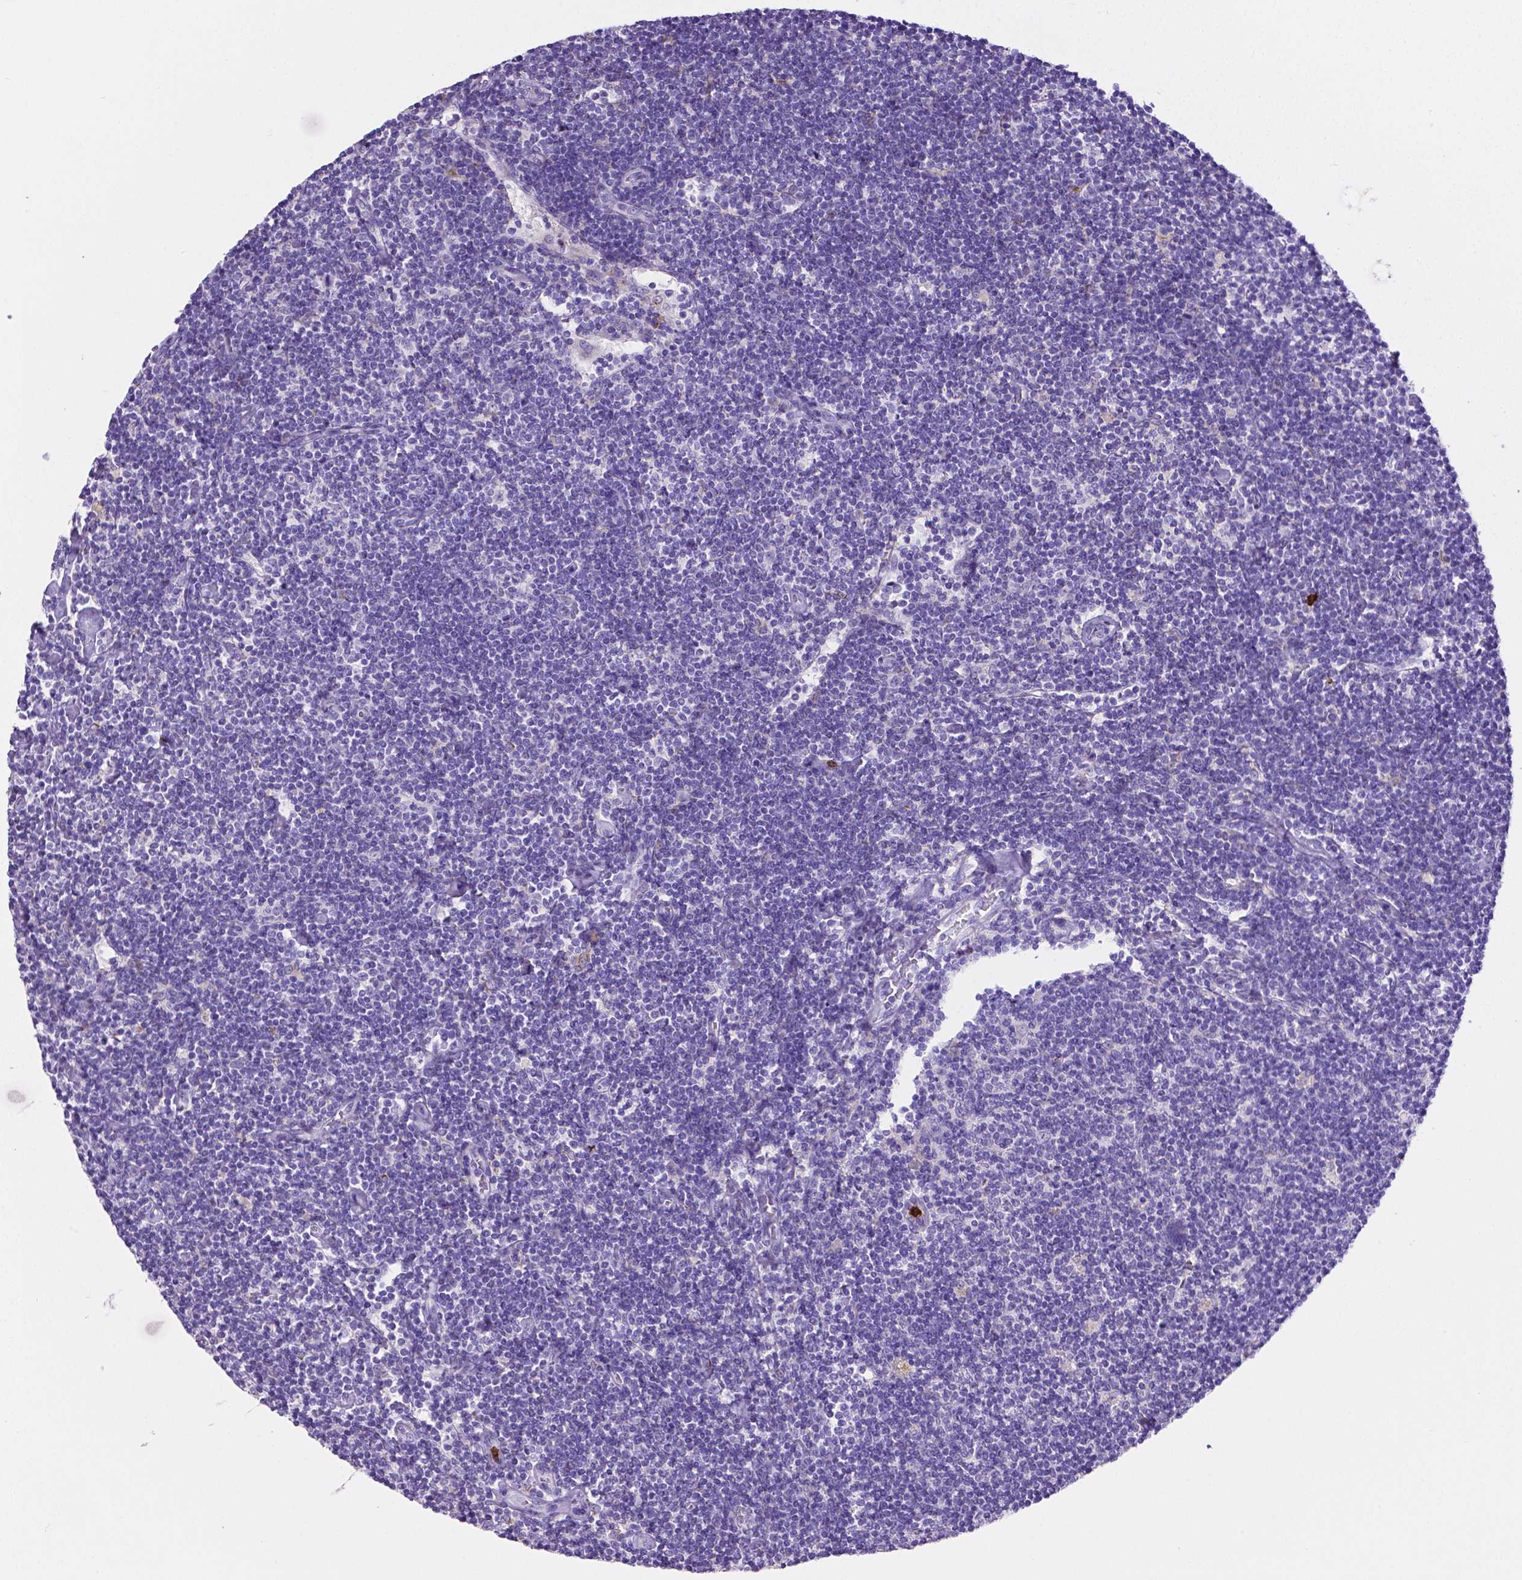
{"staining": {"intensity": "negative", "quantity": "none", "location": "none"}, "tissue": "lymphoma", "cell_type": "Tumor cells", "image_type": "cancer", "snomed": [{"axis": "morphology", "description": "Hodgkin's disease, NOS"}, {"axis": "topography", "description": "Lymph node"}], "caption": "Tumor cells are negative for protein expression in human Hodgkin's disease. (DAB immunohistochemistry with hematoxylin counter stain).", "gene": "MMP9", "patient": {"sex": "male", "age": 40}}